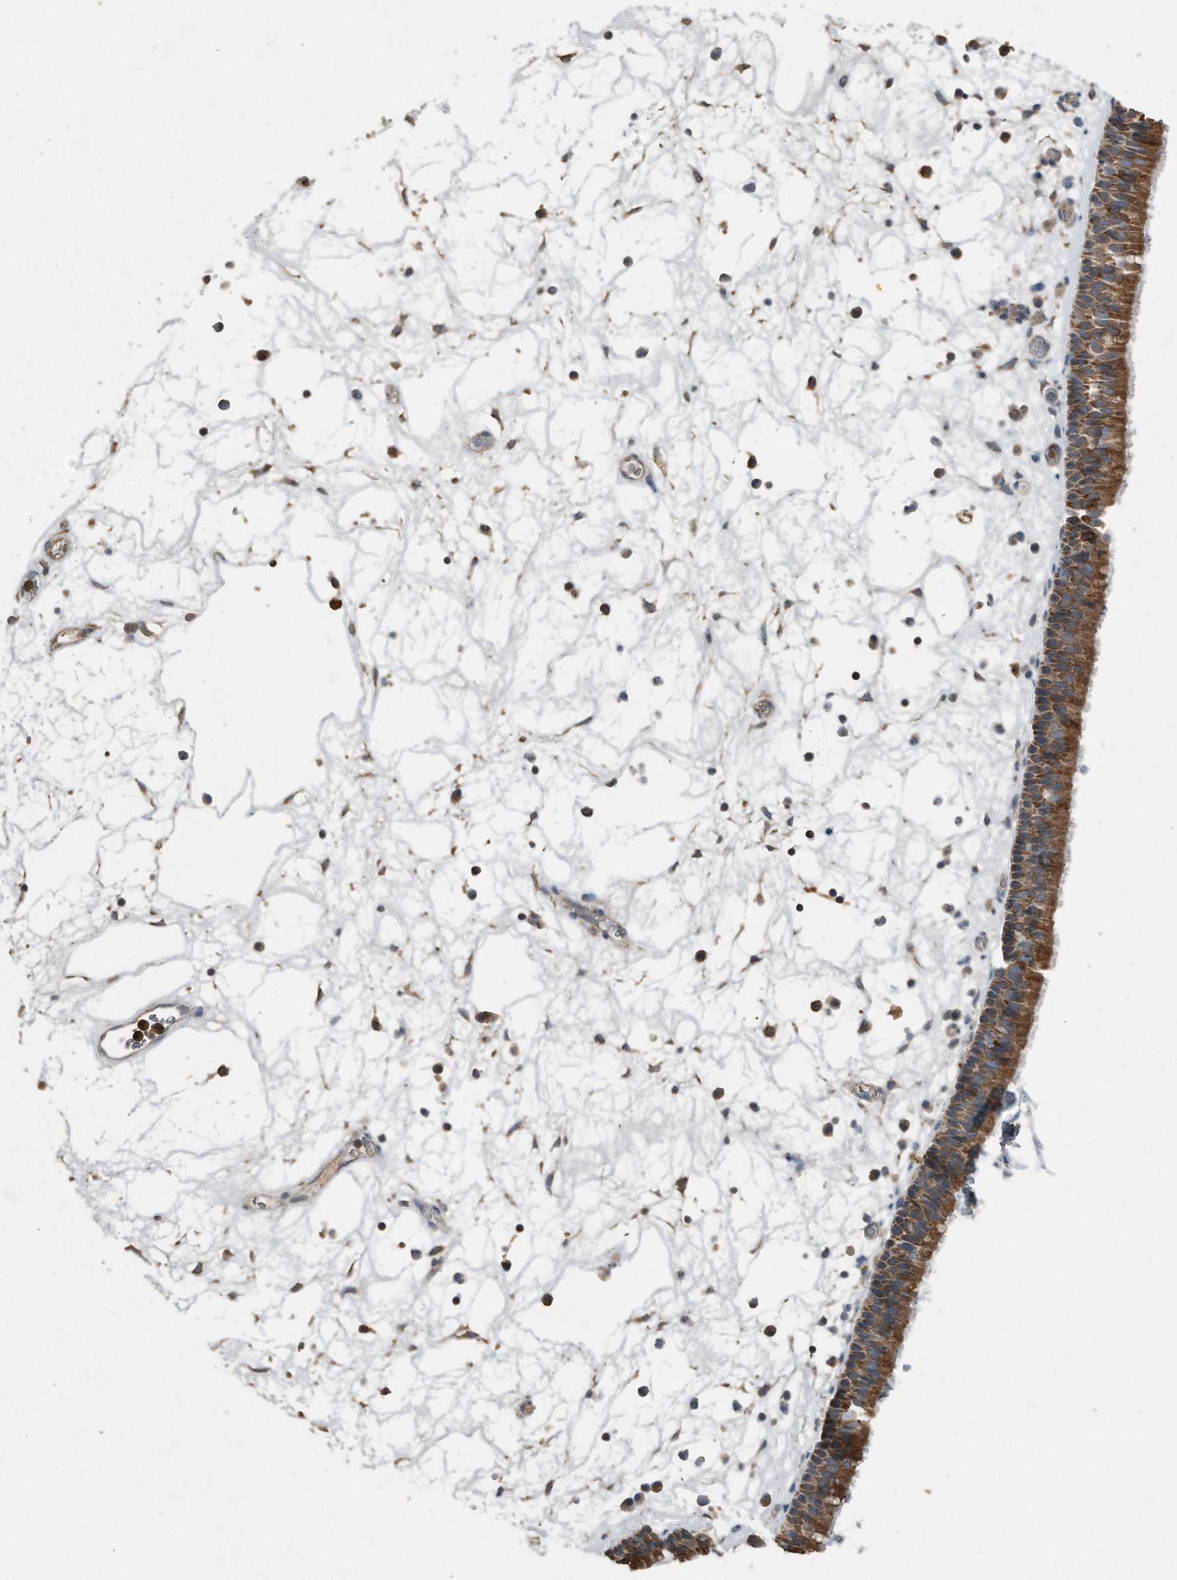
{"staining": {"intensity": "moderate", "quantity": ">75%", "location": "cytoplasmic/membranous"}, "tissue": "nasopharynx", "cell_type": "Respiratory epithelial cells", "image_type": "normal", "snomed": [{"axis": "morphology", "description": "Normal tissue, NOS"}, {"axis": "morphology", "description": "Inflammation, NOS"}, {"axis": "morphology", "description": "Malignant melanoma, Metastatic site"}, {"axis": "topography", "description": "Nasopharynx"}], "caption": "Brown immunohistochemical staining in unremarkable nasopharynx shows moderate cytoplasmic/membranous positivity in about >75% of respiratory epithelial cells.", "gene": "C9", "patient": {"sex": "male", "age": 70}}